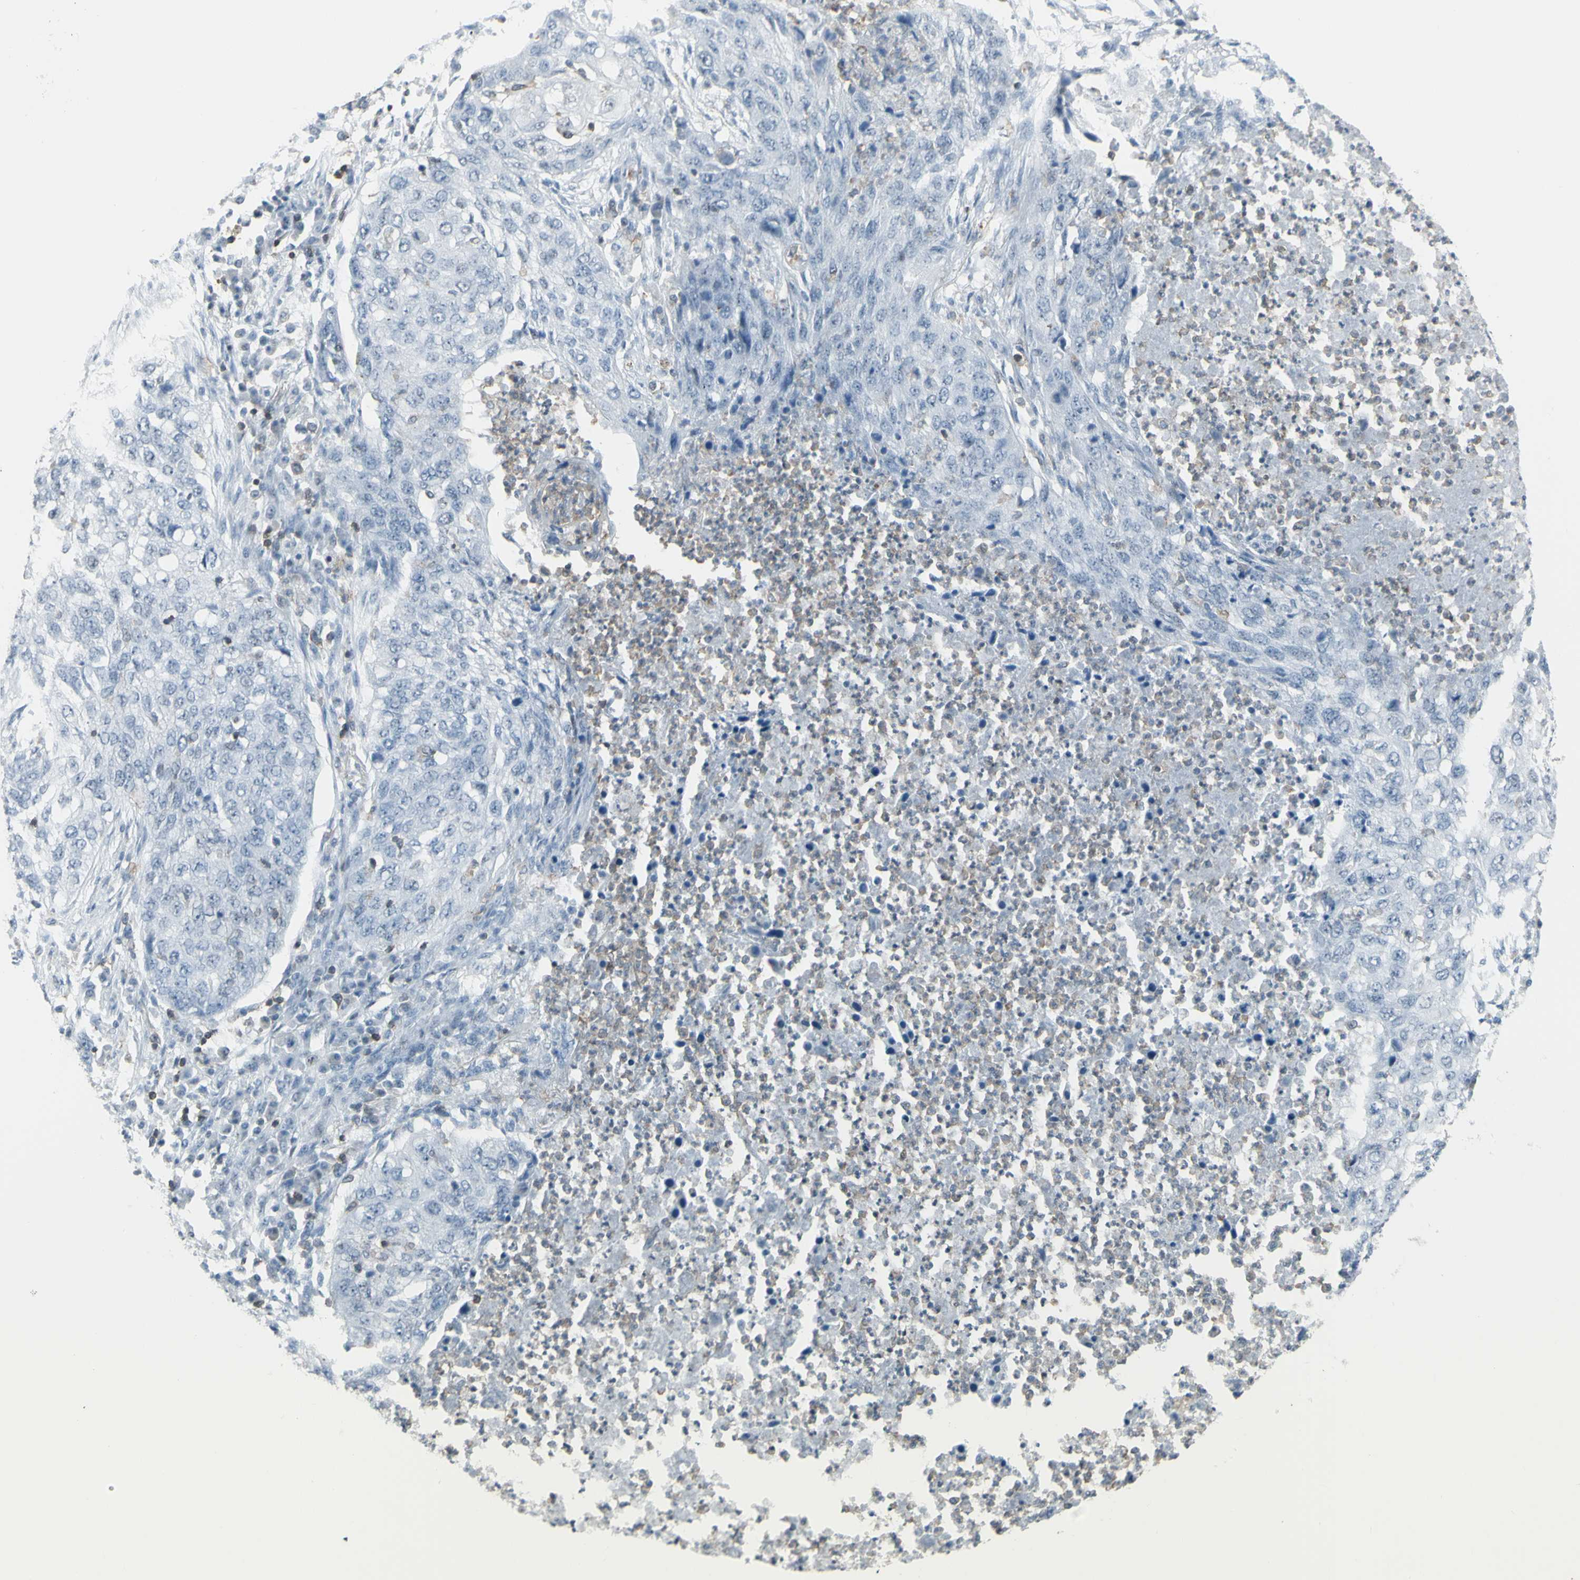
{"staining": {"intensity": "negative", "quantity": "none", "location": "none"}, "tissue": "lung cancer", "cell_type": "Tumor cells", "image_type": "cancer", "snomed": [{"axis": "morphology", "description": "Squamous cell carcinoma, NOS"}, {"axis": "topography", "description": "Lung"}], "caption": "Lung cancer stained for a protein using immunohistochemistry (IHC) shows no staining tumor cells.", "gene": "NRG1", "patient": {"sex": "female", "age": 63}}